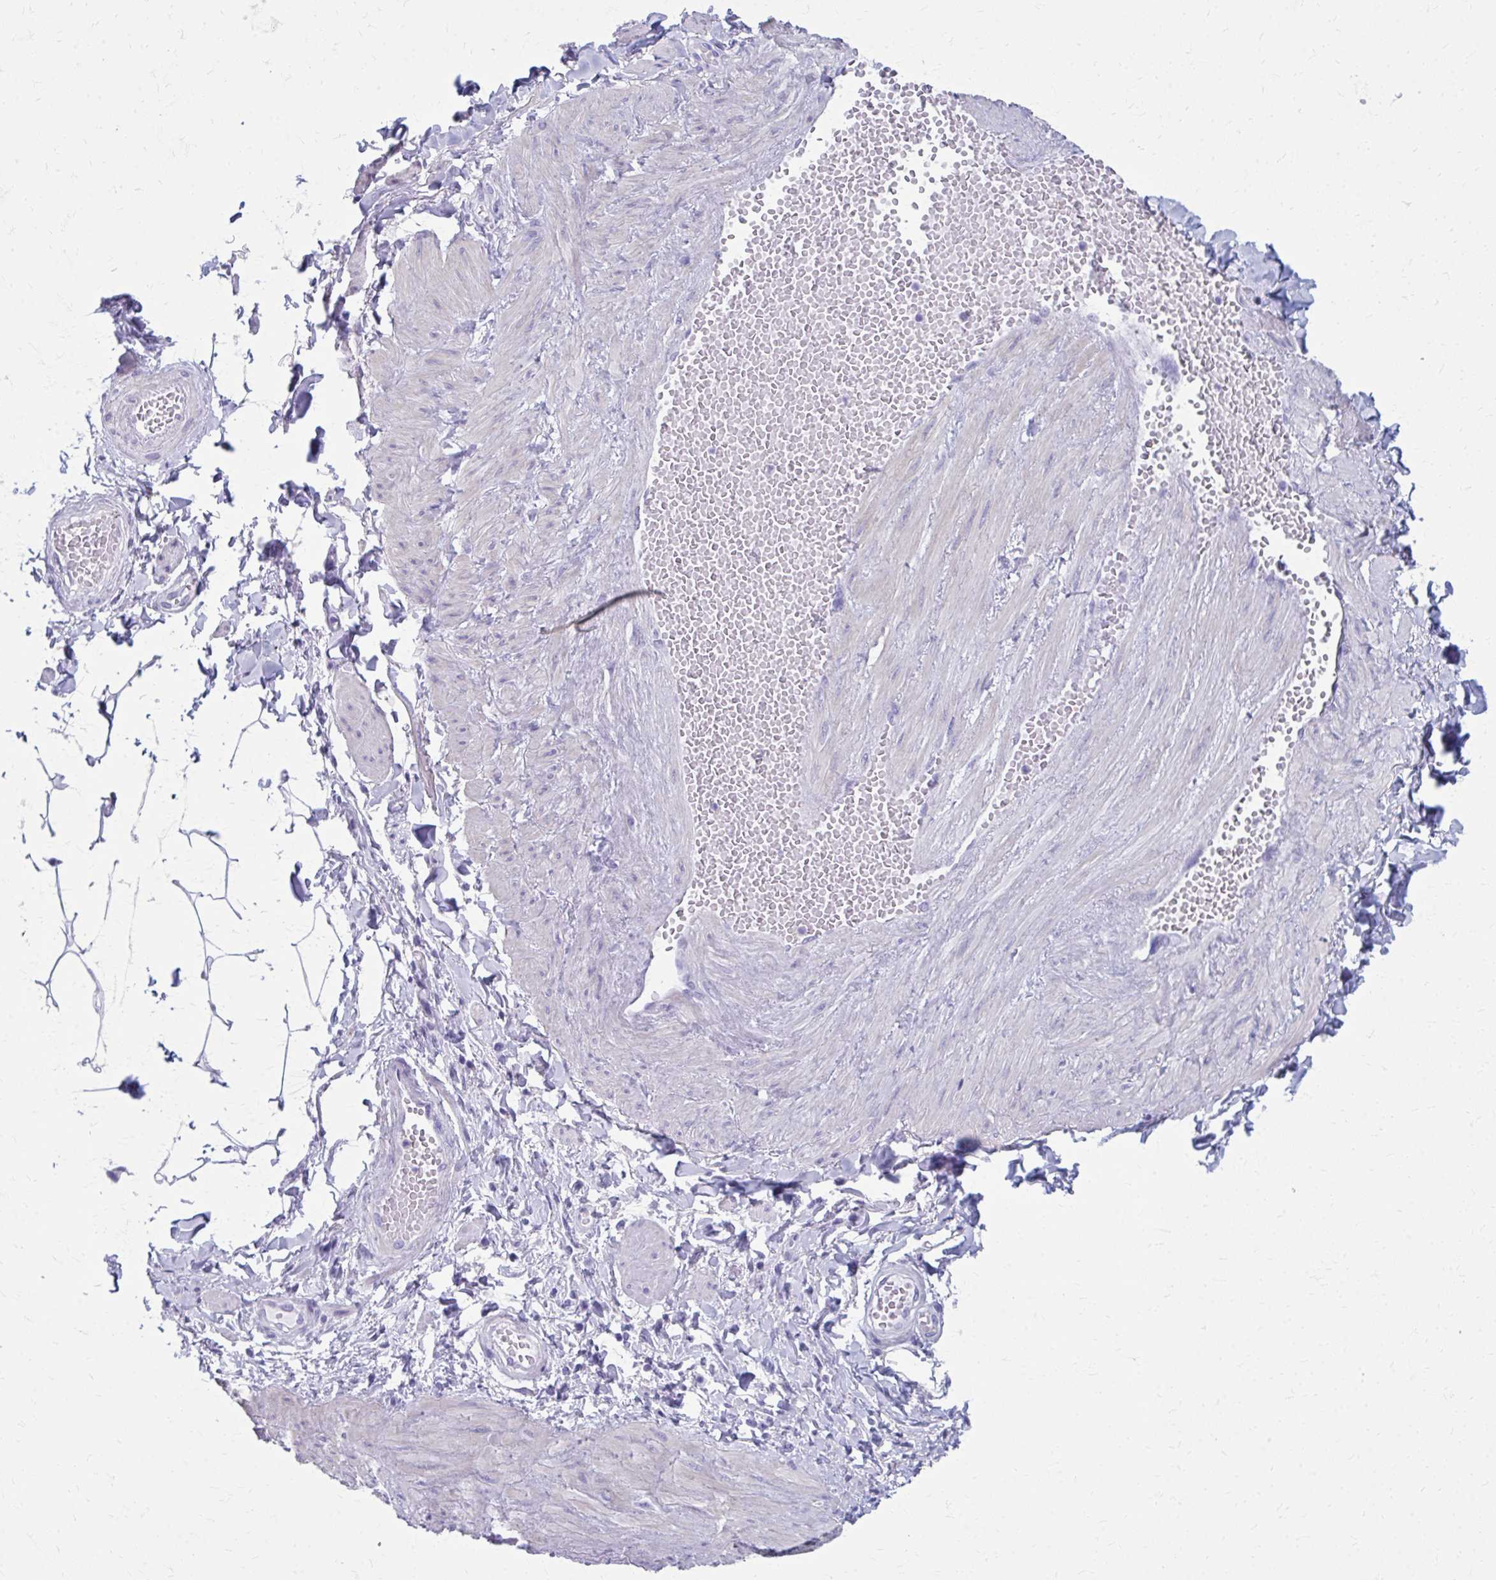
{"staining": {"intensity": "negative", "quantity": "none", "location": "none"}, "tissue": "adipose tissue", "cell_type": "Adipocytes", "image_type": "normal", "snomed": [{"axis": "morphology", "description": "Normal tissue, NOS"}, {"axis": "topography", "description": "Epididymis"}, {"axis": "topography", "description": "Peripheral nerve tissue"}], "caption": "A histopathology image of adipose tissue stained for a protein exhibits no brown staining in adipocytes. Brightfield microscopy of immunohistochemistry (IHC) stained with DAB (brown) and hematoxylin (blue), captured at high magnification.", "gene": "MPLKIP", "patient": {"sex": "male", "age": 32}}